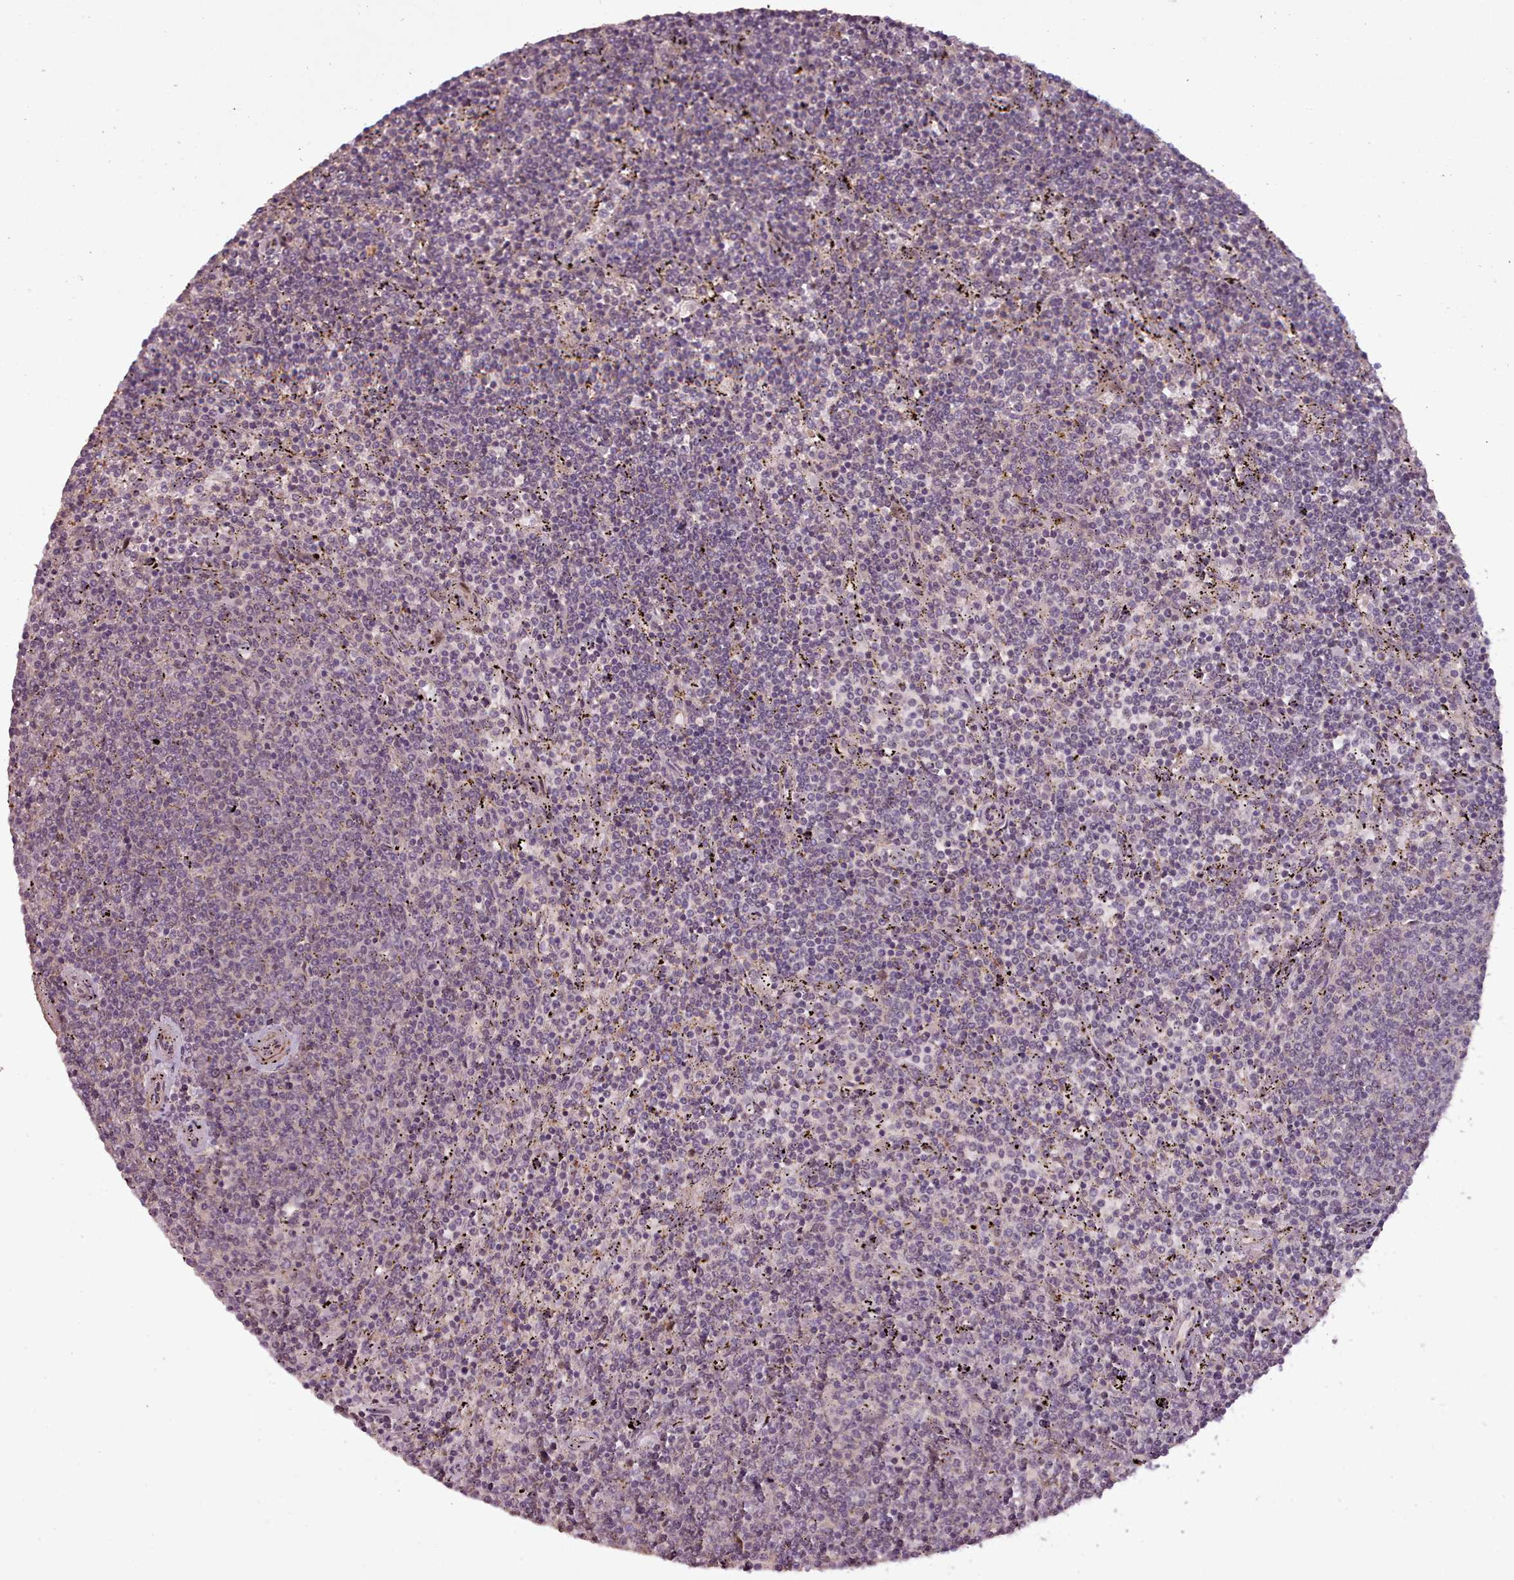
{"staining": {"intensity": "negative", "quantity": "none", "location": "none"}, "tissue": "lymphoma", "cell_type": "Tumor cells", "image_type": "cancer", "snomed": [{"axis": "morphology", "description": "Malignant lymphoma, non-Hodgkin's type, Low grade"}, {"axis": "topography", "description": "Spleen"}], "caption": "Protein analysis of lymphoma demonstrates no significant expression in tumor cells.", "gene": "CDC6", "patient": {"sex": "female", "age": 50}}